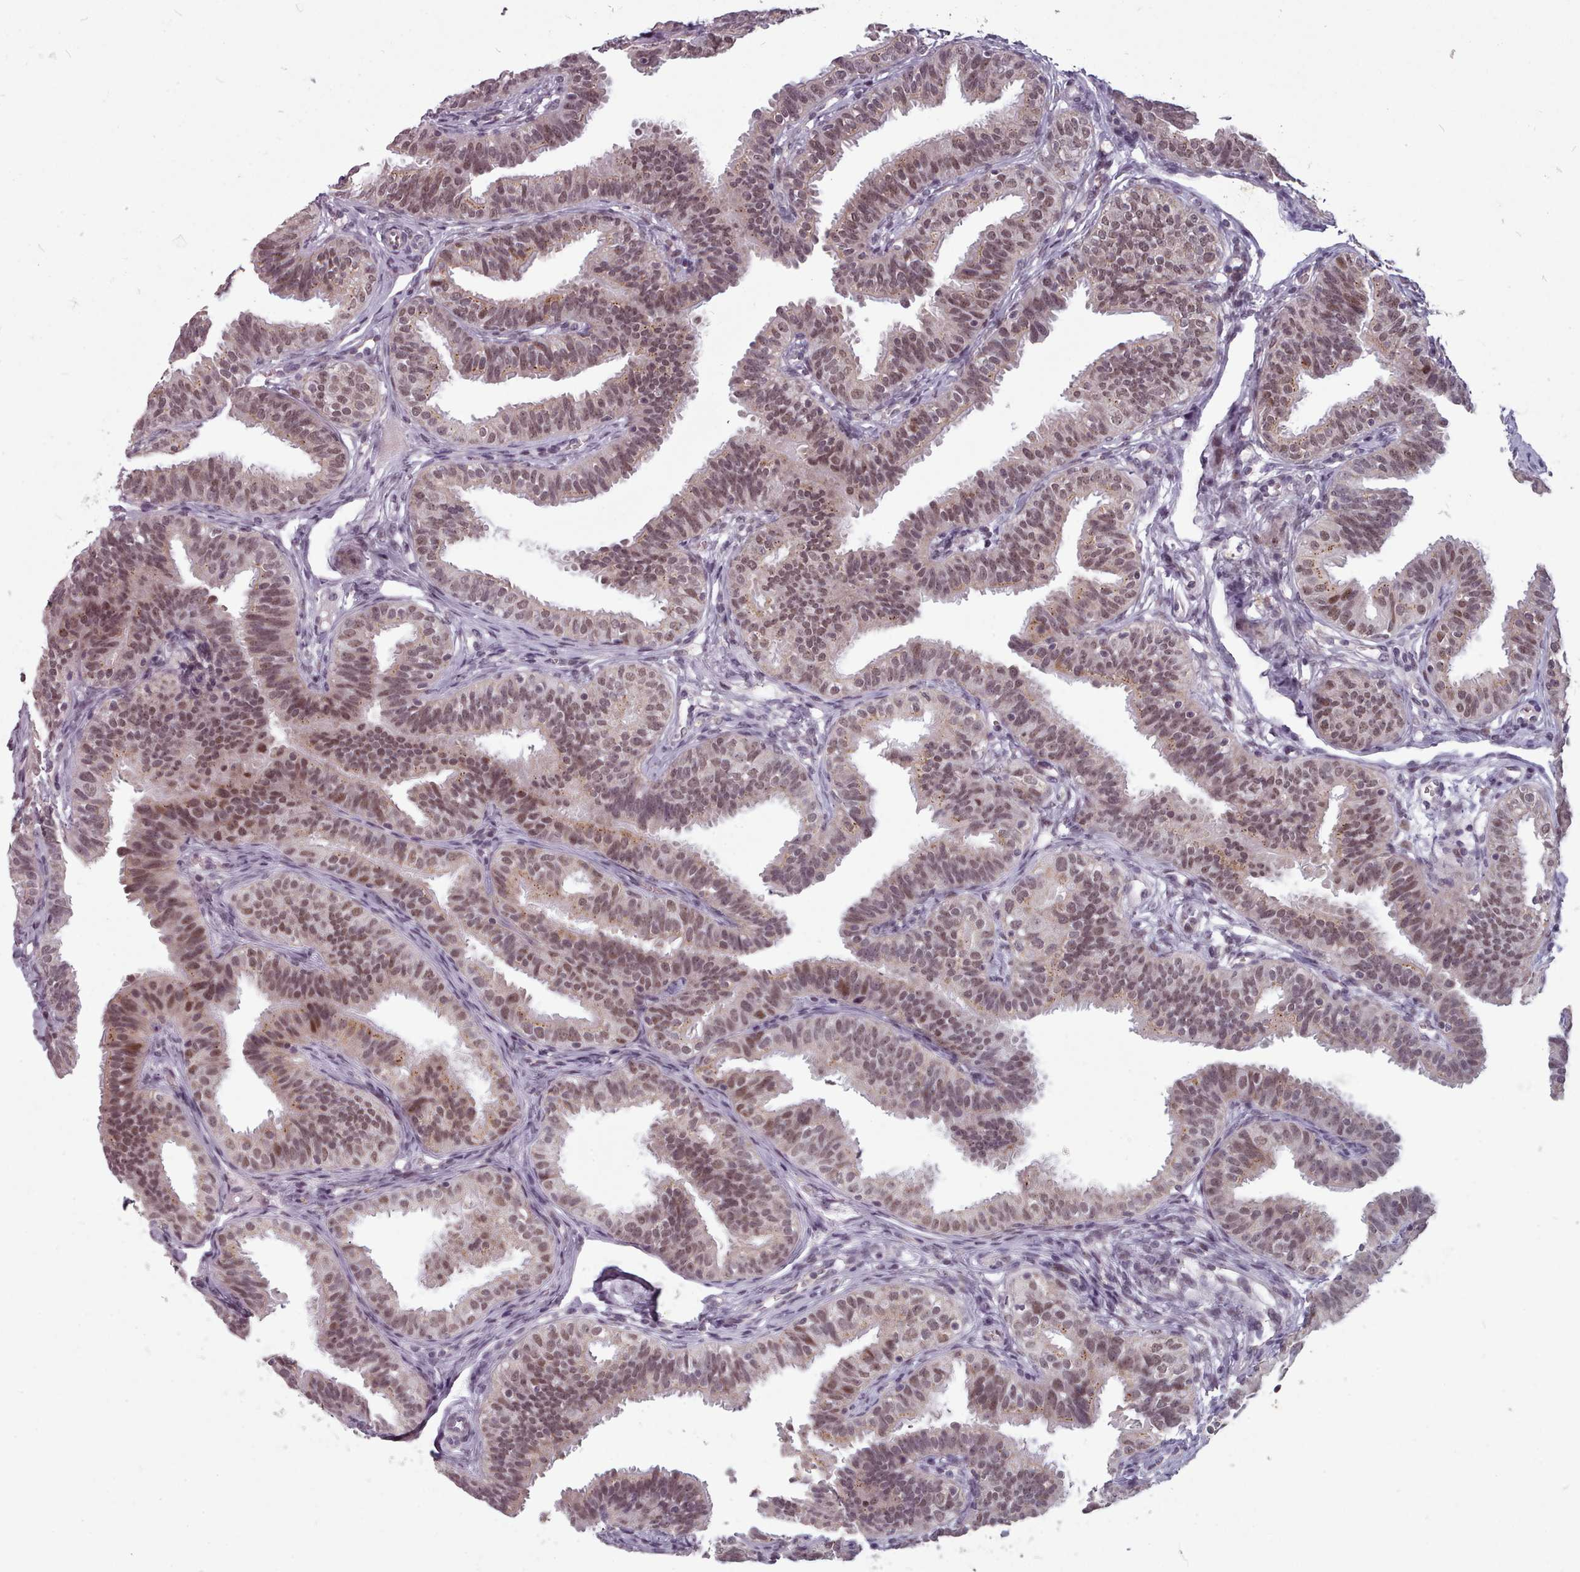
{"staining": {"intensity": "moderate", "quantity": ">75%", "location": "nuclear"}, "tissue": "fallopian tube", "cell_type": "Glandular cells", "image_type": "normal", "snomed": [{"axis": "morphology", "description": "Normal tissue, NOS"}, {"axis": "topography", "description": "Fallopian tube"}], "caption": "Moderate nuclear positivity is appreciated in about >75% of glandular cells in normal fallopian tube. The staining is performed using DAB brown chromogen to label protein expression. The nuclei are counter-stained blue using hematoxylin.", "gene": "SRSF9", "patient": {"sex": "female", "age": 35}}